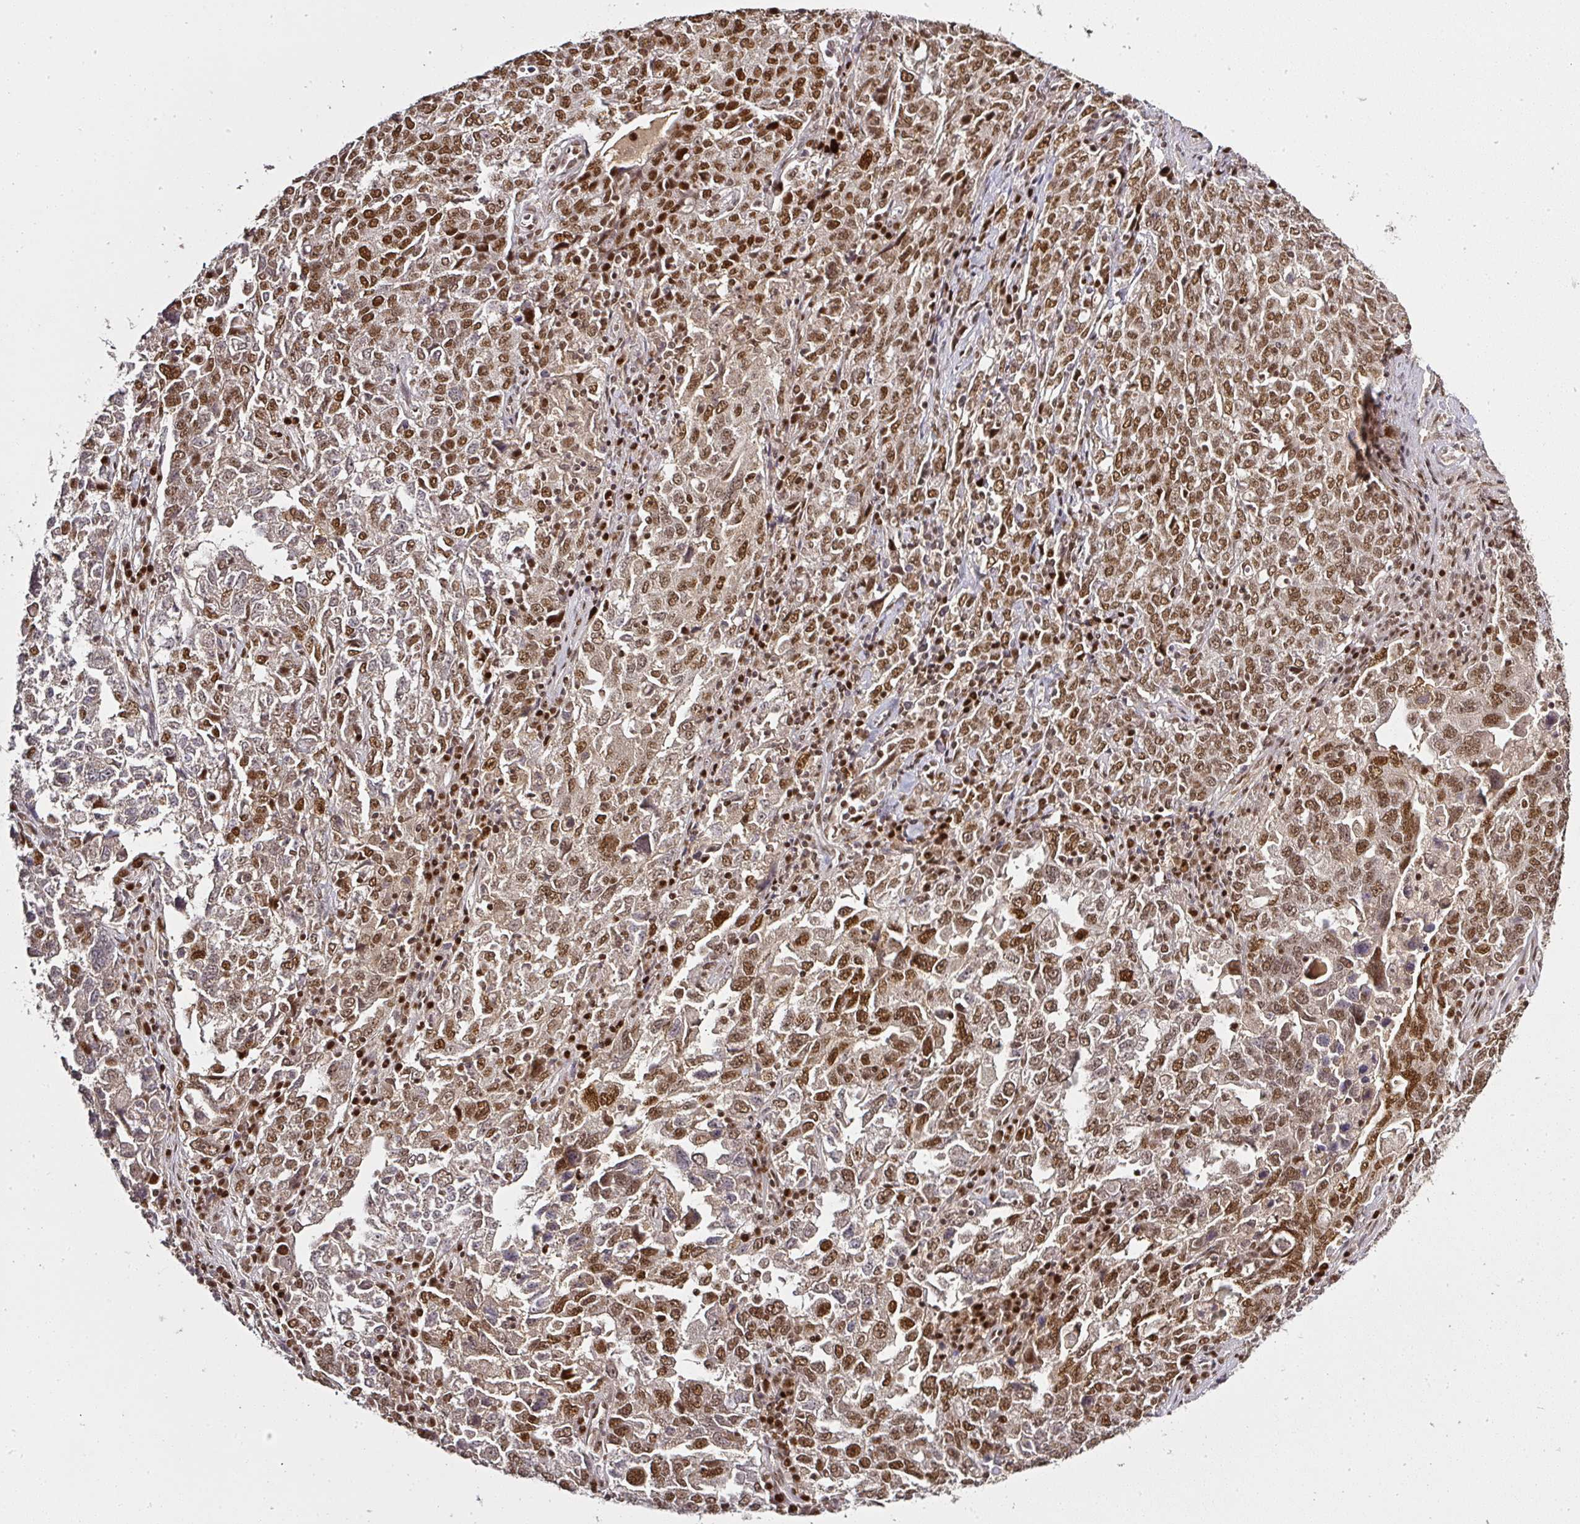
{"staining": {"intensity": "moderate", "quantity": ">75%", "location": "nuclear"}, "tissue": "ovarian cancer", "cell_type": "Tumor cells", "image_type": "cancer", "snomed": [{"axis": "morphology", "description": "Carcinoma, endometroid"}, {"axis": "topography", "description": "Ovary"}], "caption": "An image of endometroid carcinoma (ovarian) stained for a protein demonstrates moderate nuclear brown staining in tumor cells.", "gene": "GPRIN2", "patient": {"sex": "female", "age": 62}}